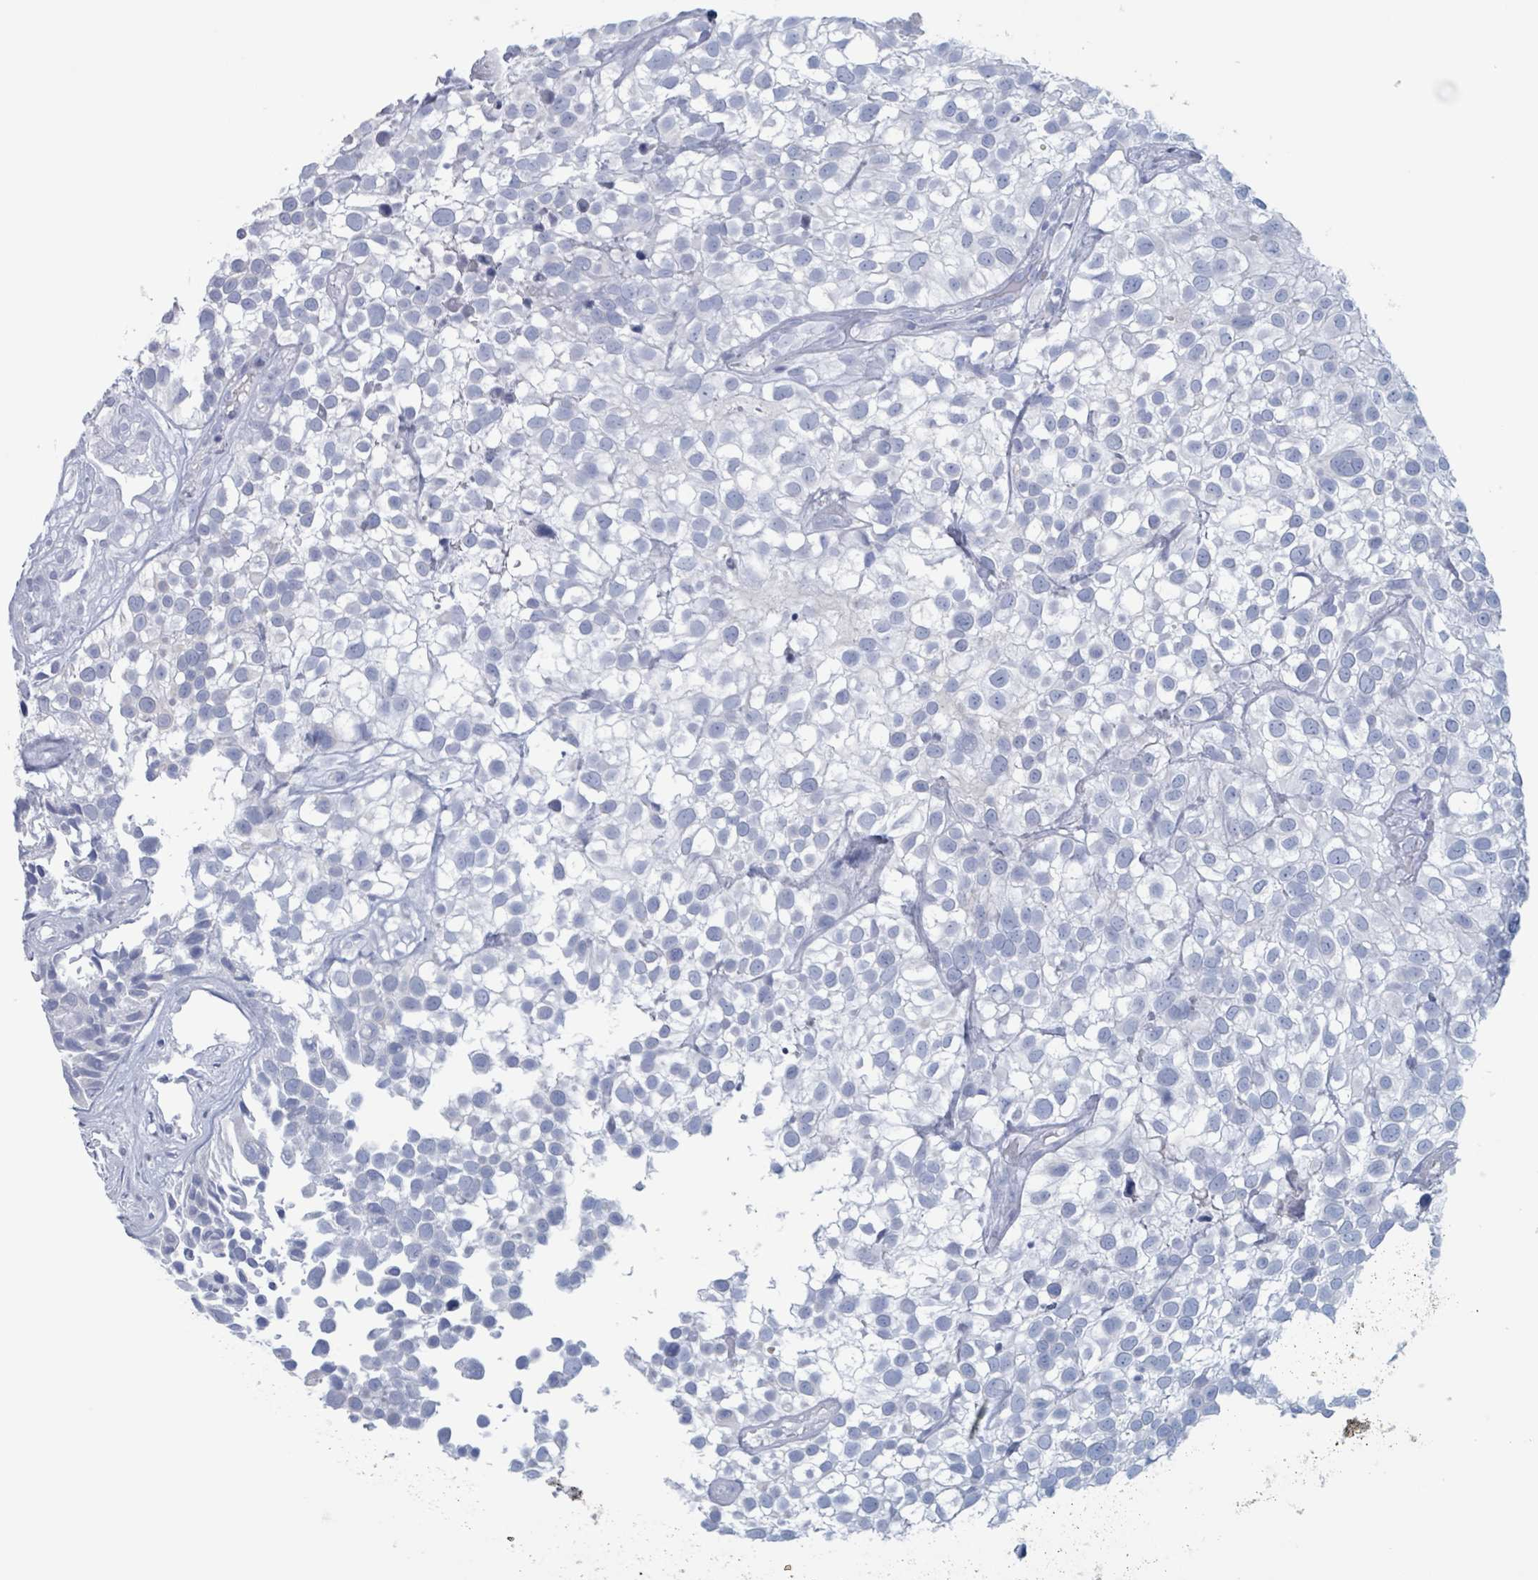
{"staining": {"intensity": "negative", "quantity": "none", "location": "none"}, "tissue": "urothelial cancer", "cell_type": "Tumor cells", "image_type": "cancer", "snomed": [{"axis": "morphology", "description": "Urothelial carcinoma, High grade"}, {"axis": "topography", "description": "Urinary bladder"}], "caption": "DAB (3,3'-diaminobenzidine) immunohistochemical staining of urothelial cancer demonstrates no significant staining in tumor cells.", "gene": "KLK4", "patient": {"sex": "male", "age": 56}}